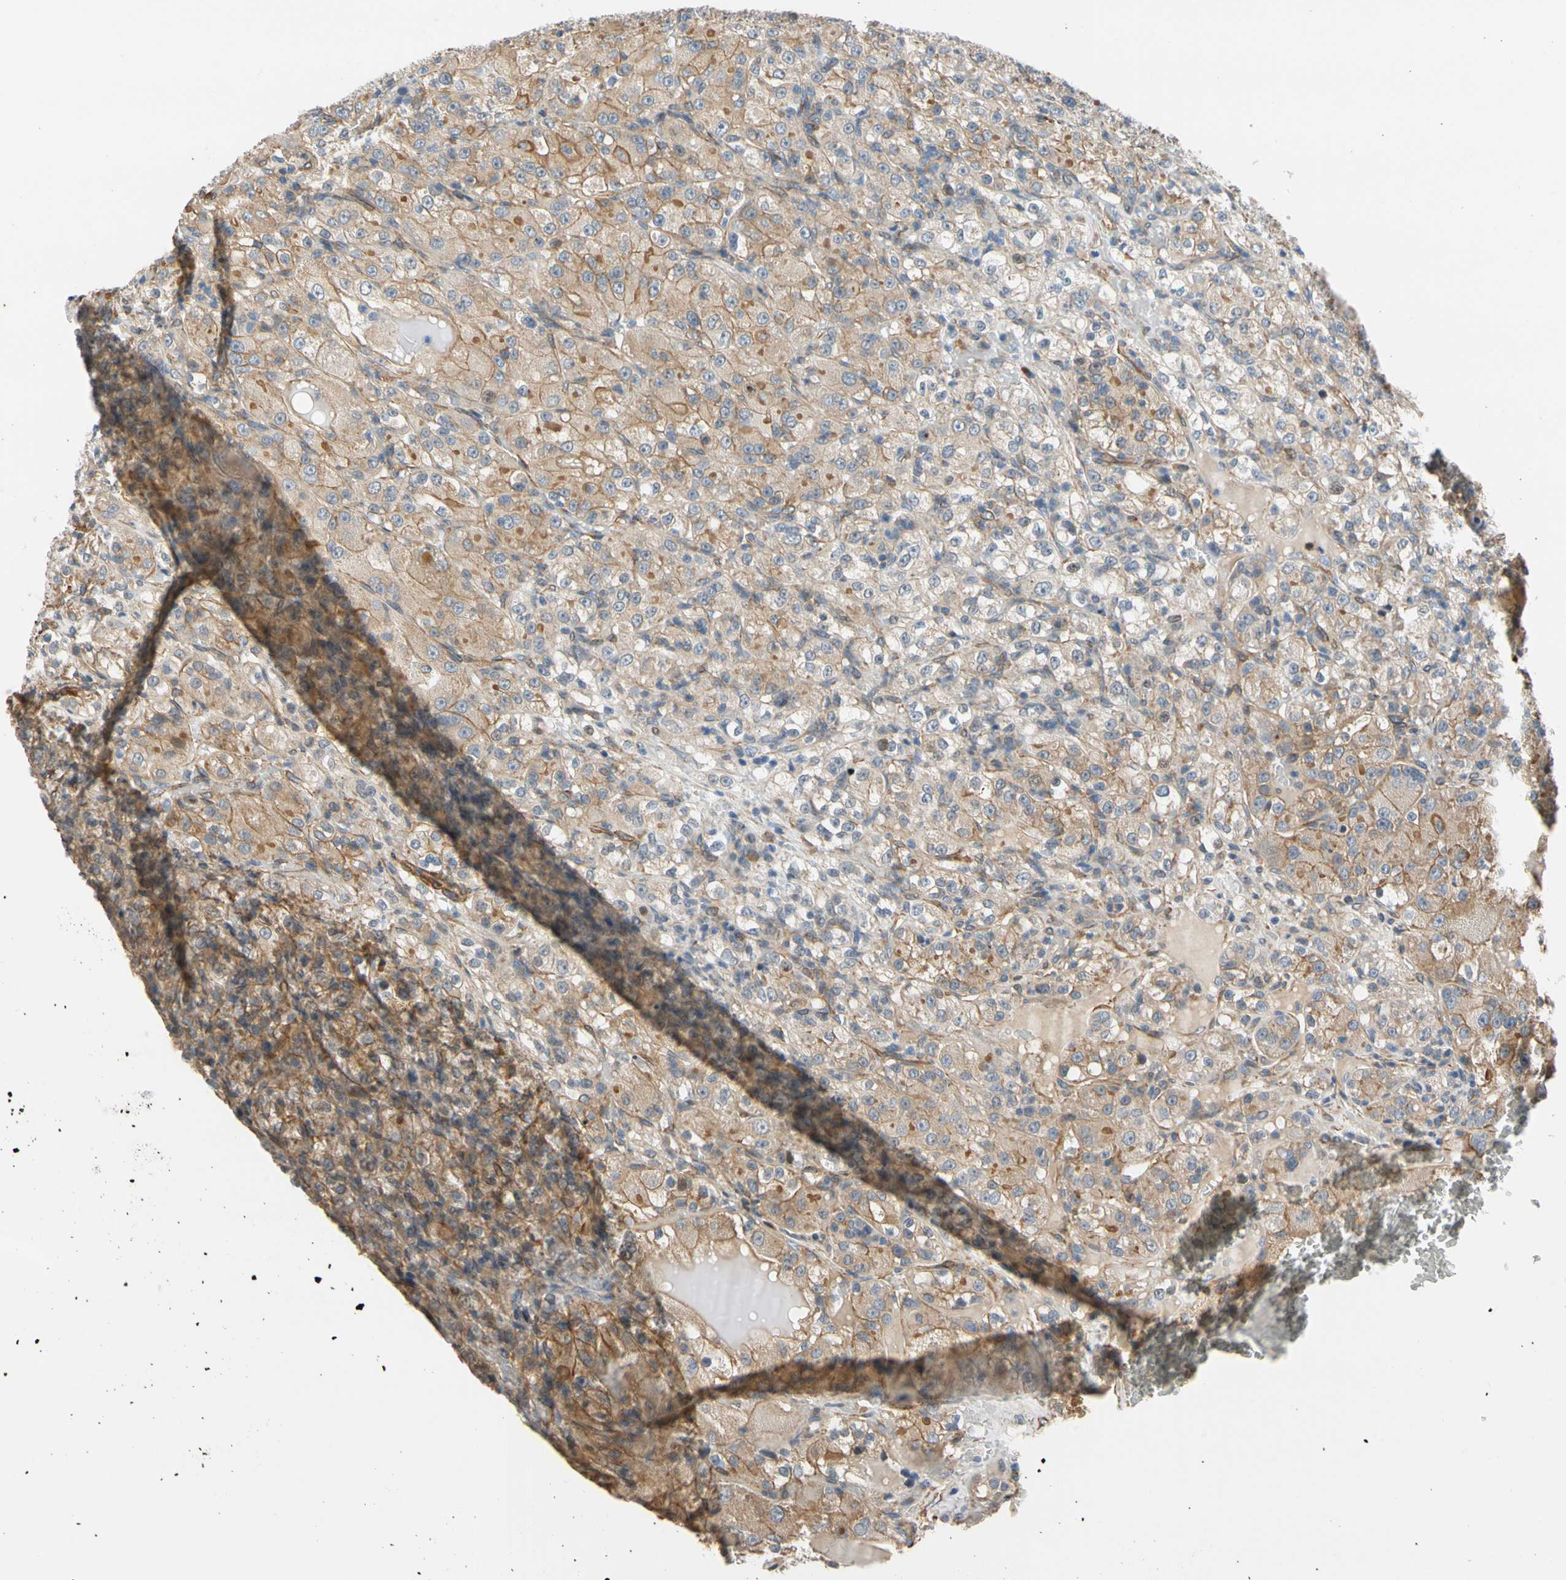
{"staining": {"intensity": "moderate", "quantity": ">75%", "location": "cytoplasmic/membranous"}, "tissue": "renal cancer", "cell_type": "Tumor cells", "image_type": "cancer", "snomed": [{"axis": "morphology", "description": "Normal tissue, NOS"}, {"axis": "morphology", "description": "Adenocarcinoma, NOS"}, {"axis": "topography", "description": "Kidney"}], "caption": "A brown stain shows moderate cytoplasmic/membranous positivity of a protein in renal cancer tumor cells.", "gene": "LIMK2", "patient": {"sex": "male", "age": 61}}